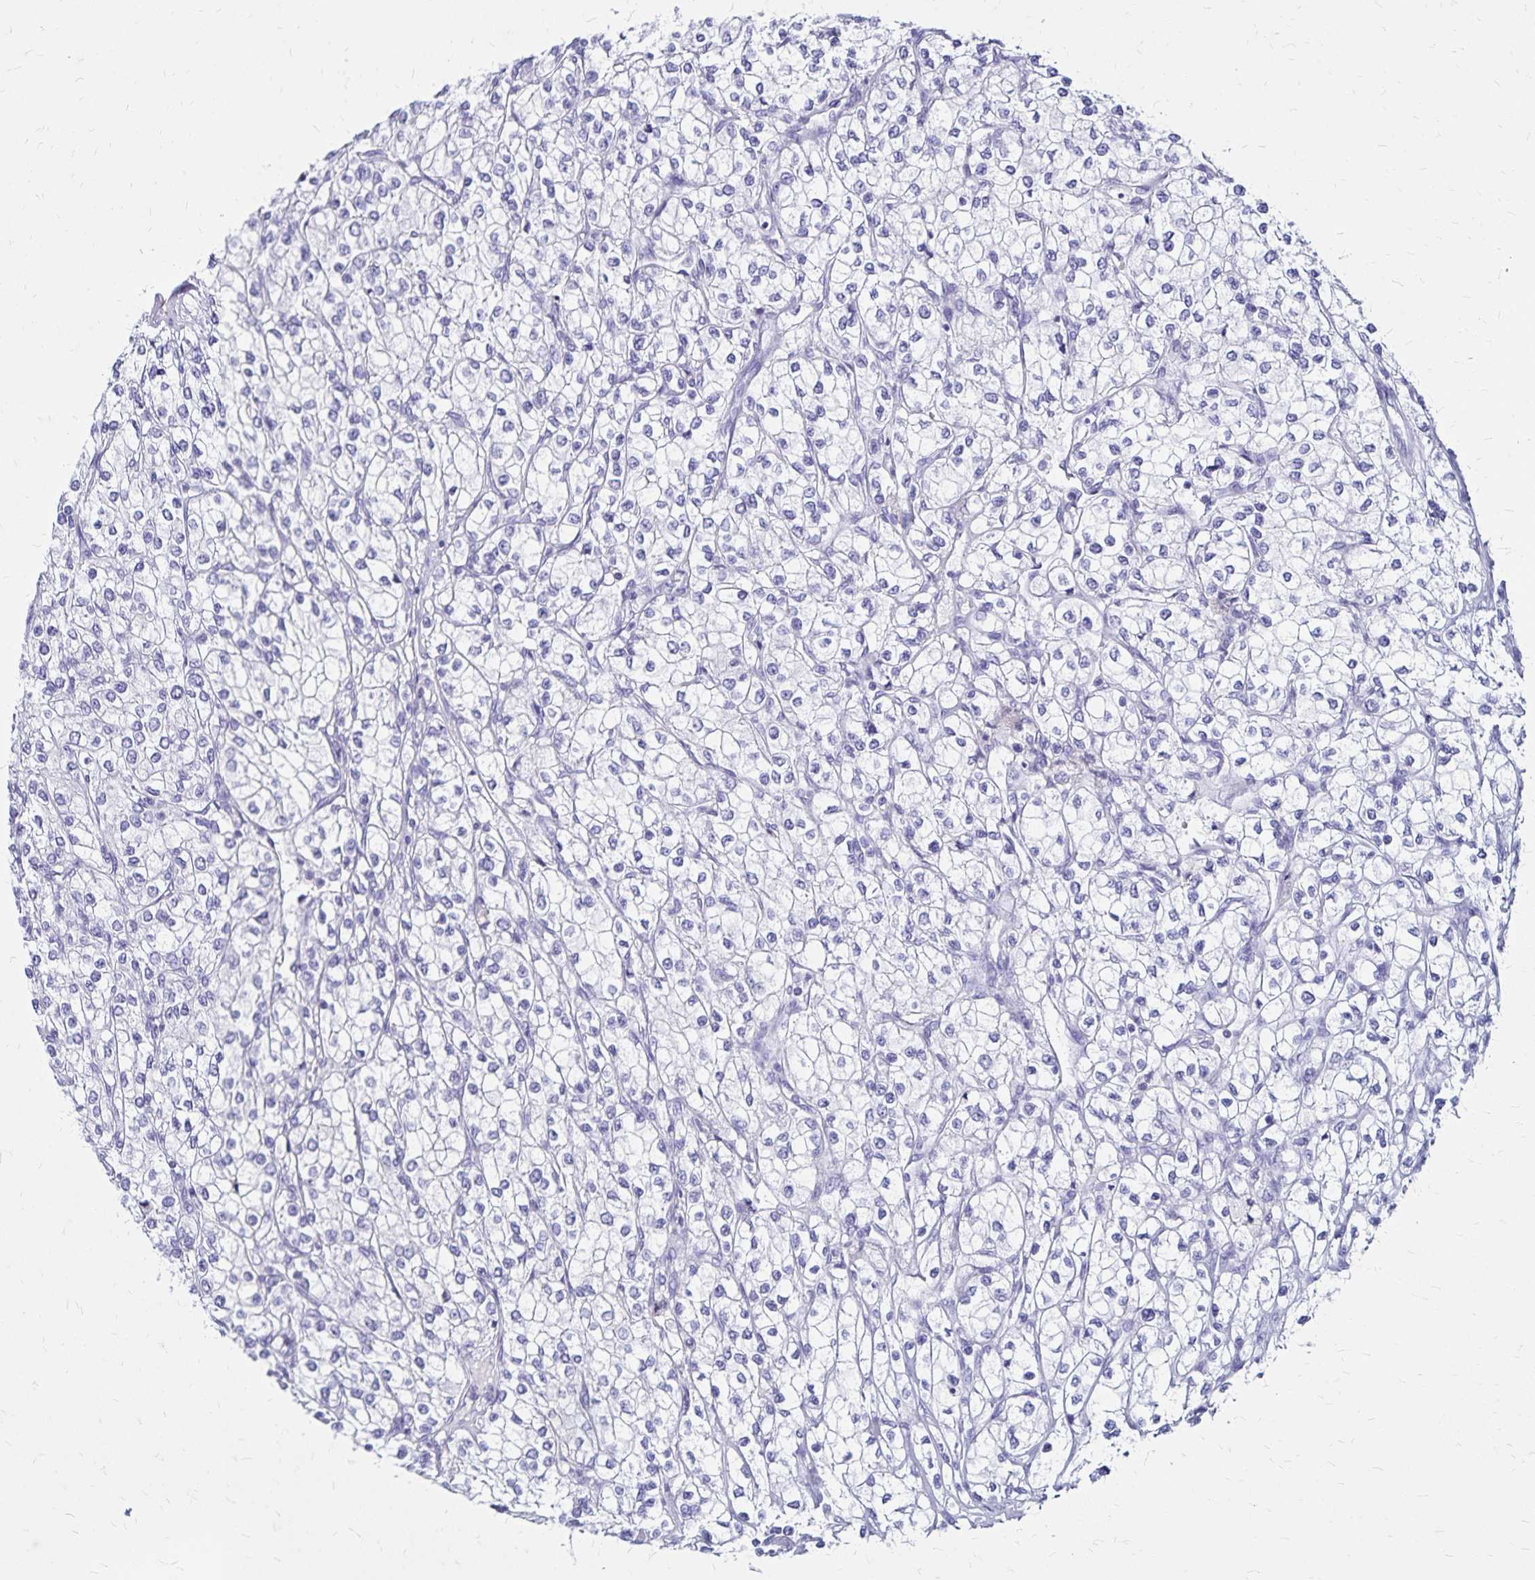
{"staining": {"intensity": "negative", "quantity": "none", "location": "none"}, "tissue": "renal cancer", "cell_type": "Tumor cells", "image_type": "cancer", "snomed": [{"axis": "morphology", "description": "Adenocarcinoma, NOS"}, {"axis": "topography", "description": "Kidney"}], "caption": "DAB (3,3'-diaminobenzidine) immunohistochemical staining of renal adenocarcinoma demonstrates no significant positivity in tumor cells.", "gene": "LIN28B", "patient": {"sex": "male", "age": 80}}